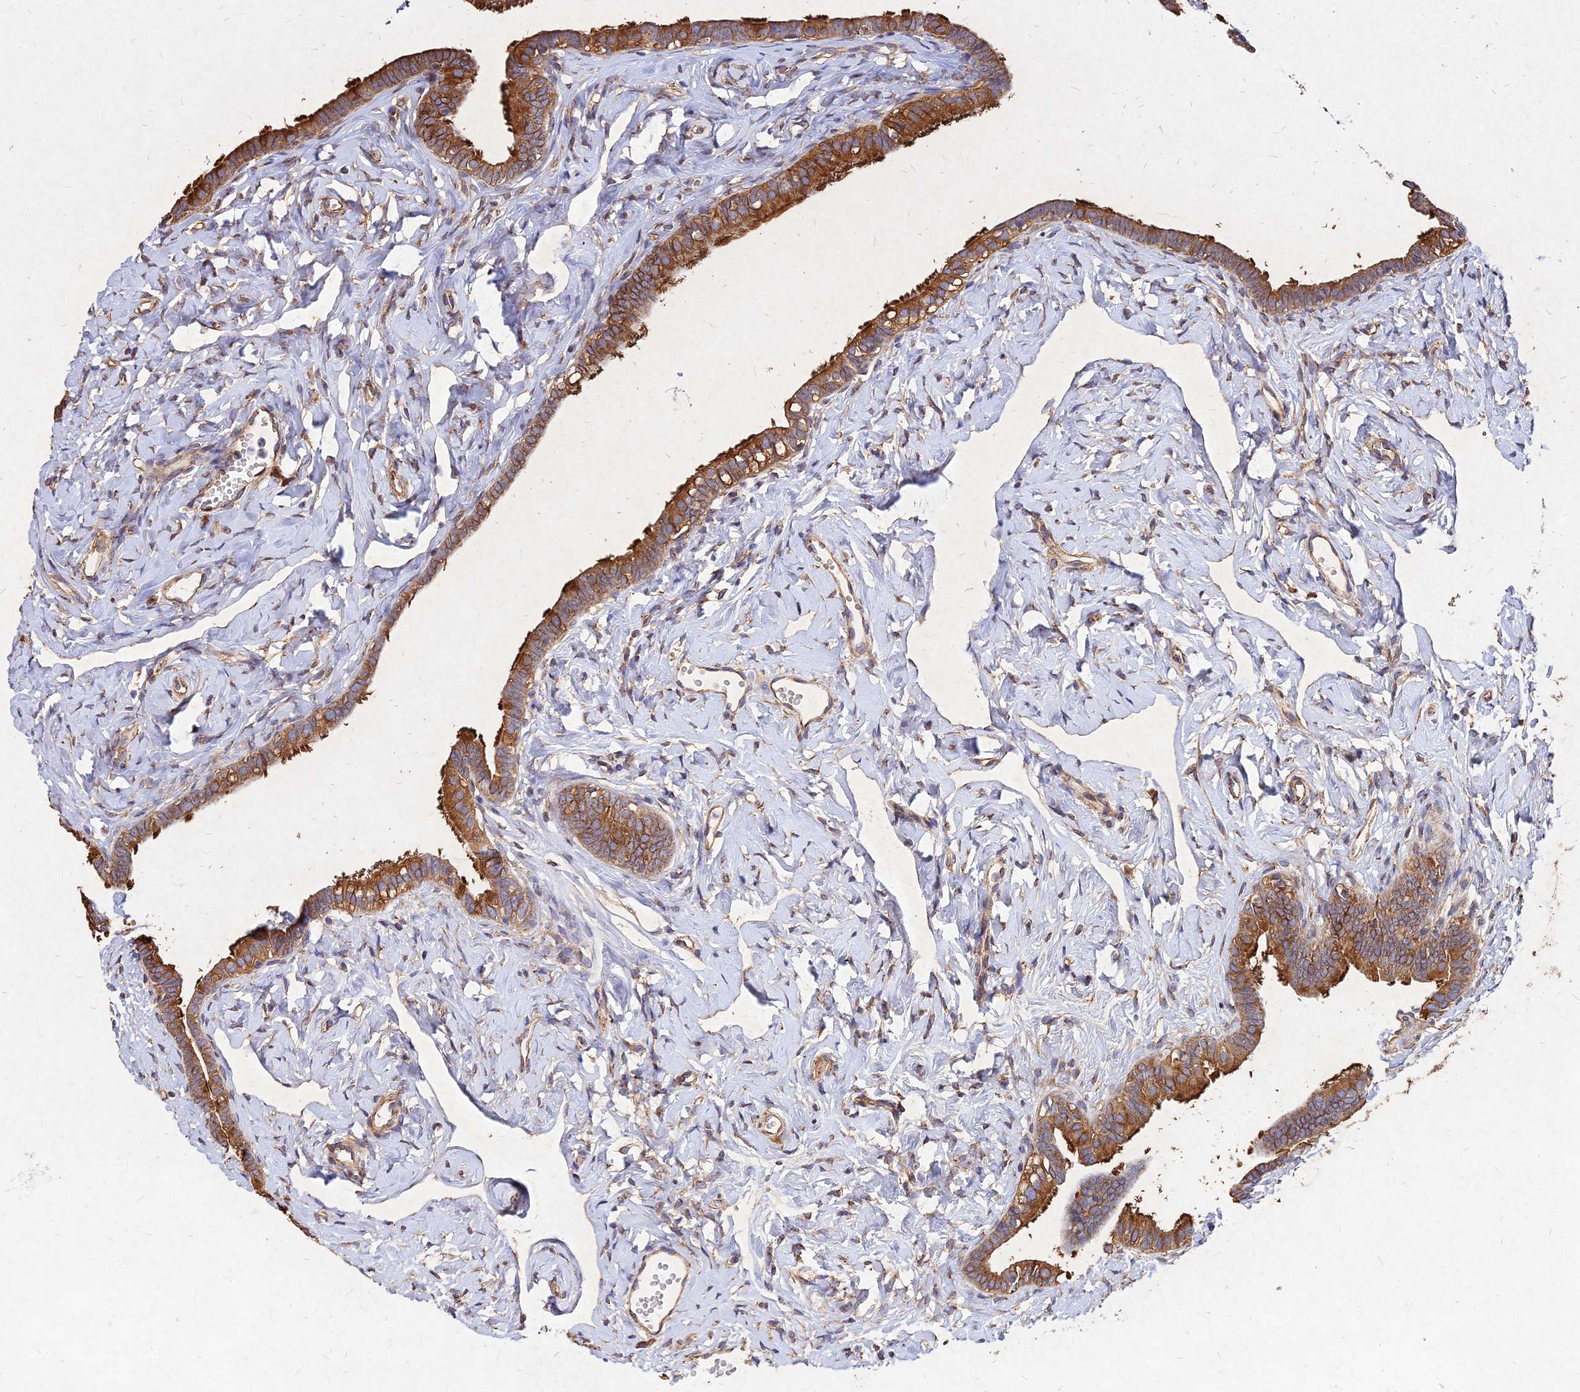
{"staining": {"intensity": "strong", "quantity": ">75%", "location": "cytoplasmic/membranous"}, "tissue": "fallopian tube", "cell_type": "Glandular cells", "image_type": "normal", "snomed": [{"axis": "morphology", "description": "Normal tissue, NOS"}, {"axis": "topography", "description": "Fallopian tube"}], "caption": "A brown stain labels strong cytoplasmic/membranous staining of a protein in glandular cells of unremarkable human fallopian tube. (DAB (3,3'-diaminobenzidine) = brown stain, brightfield microscopy at high magnification).", "gene": "SKA1", "patient": {"sex": "female", "age": 66}}